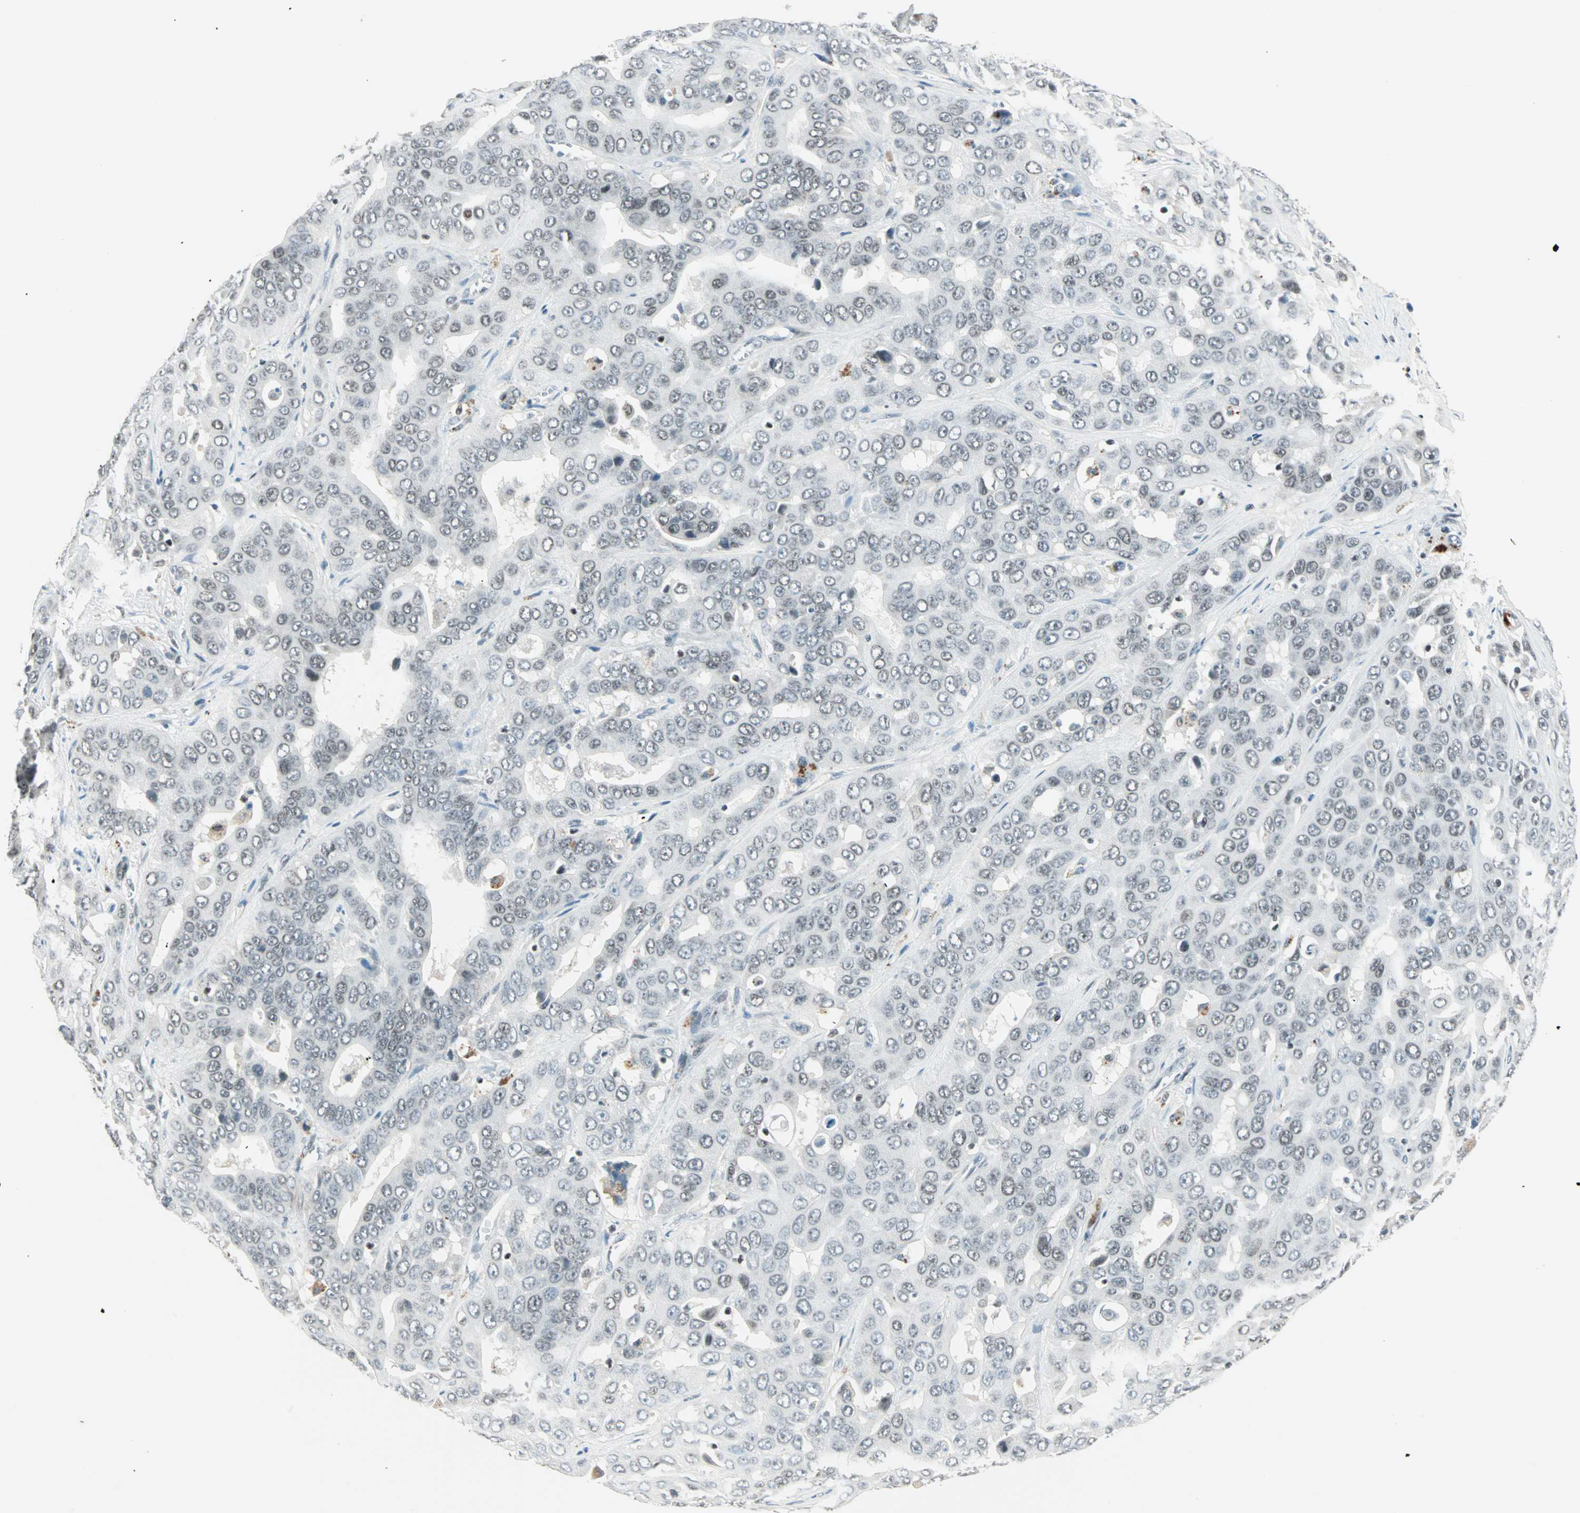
{"staining": {"intensity": "weak", "quantity": ">75%", "location": "nuclear"}, "tissue": "liver cancer", "cell_type": "Tumor cells", "image_type": "cancer", "snomed": [{"axis": "morphology", "description": "Cholangiocarcinoma"}, {"axis": "topography", "description": "Liver"}], "caption": "A brown stain highlights weak nuclear staining of a protein in human liver cholangiocarcinoma tumor cells. The protein of interest is shown in brown color, while the nuclei are stained blue.", "gene": "SIN3A", "patient": {"sex": "female", "age": 52}}